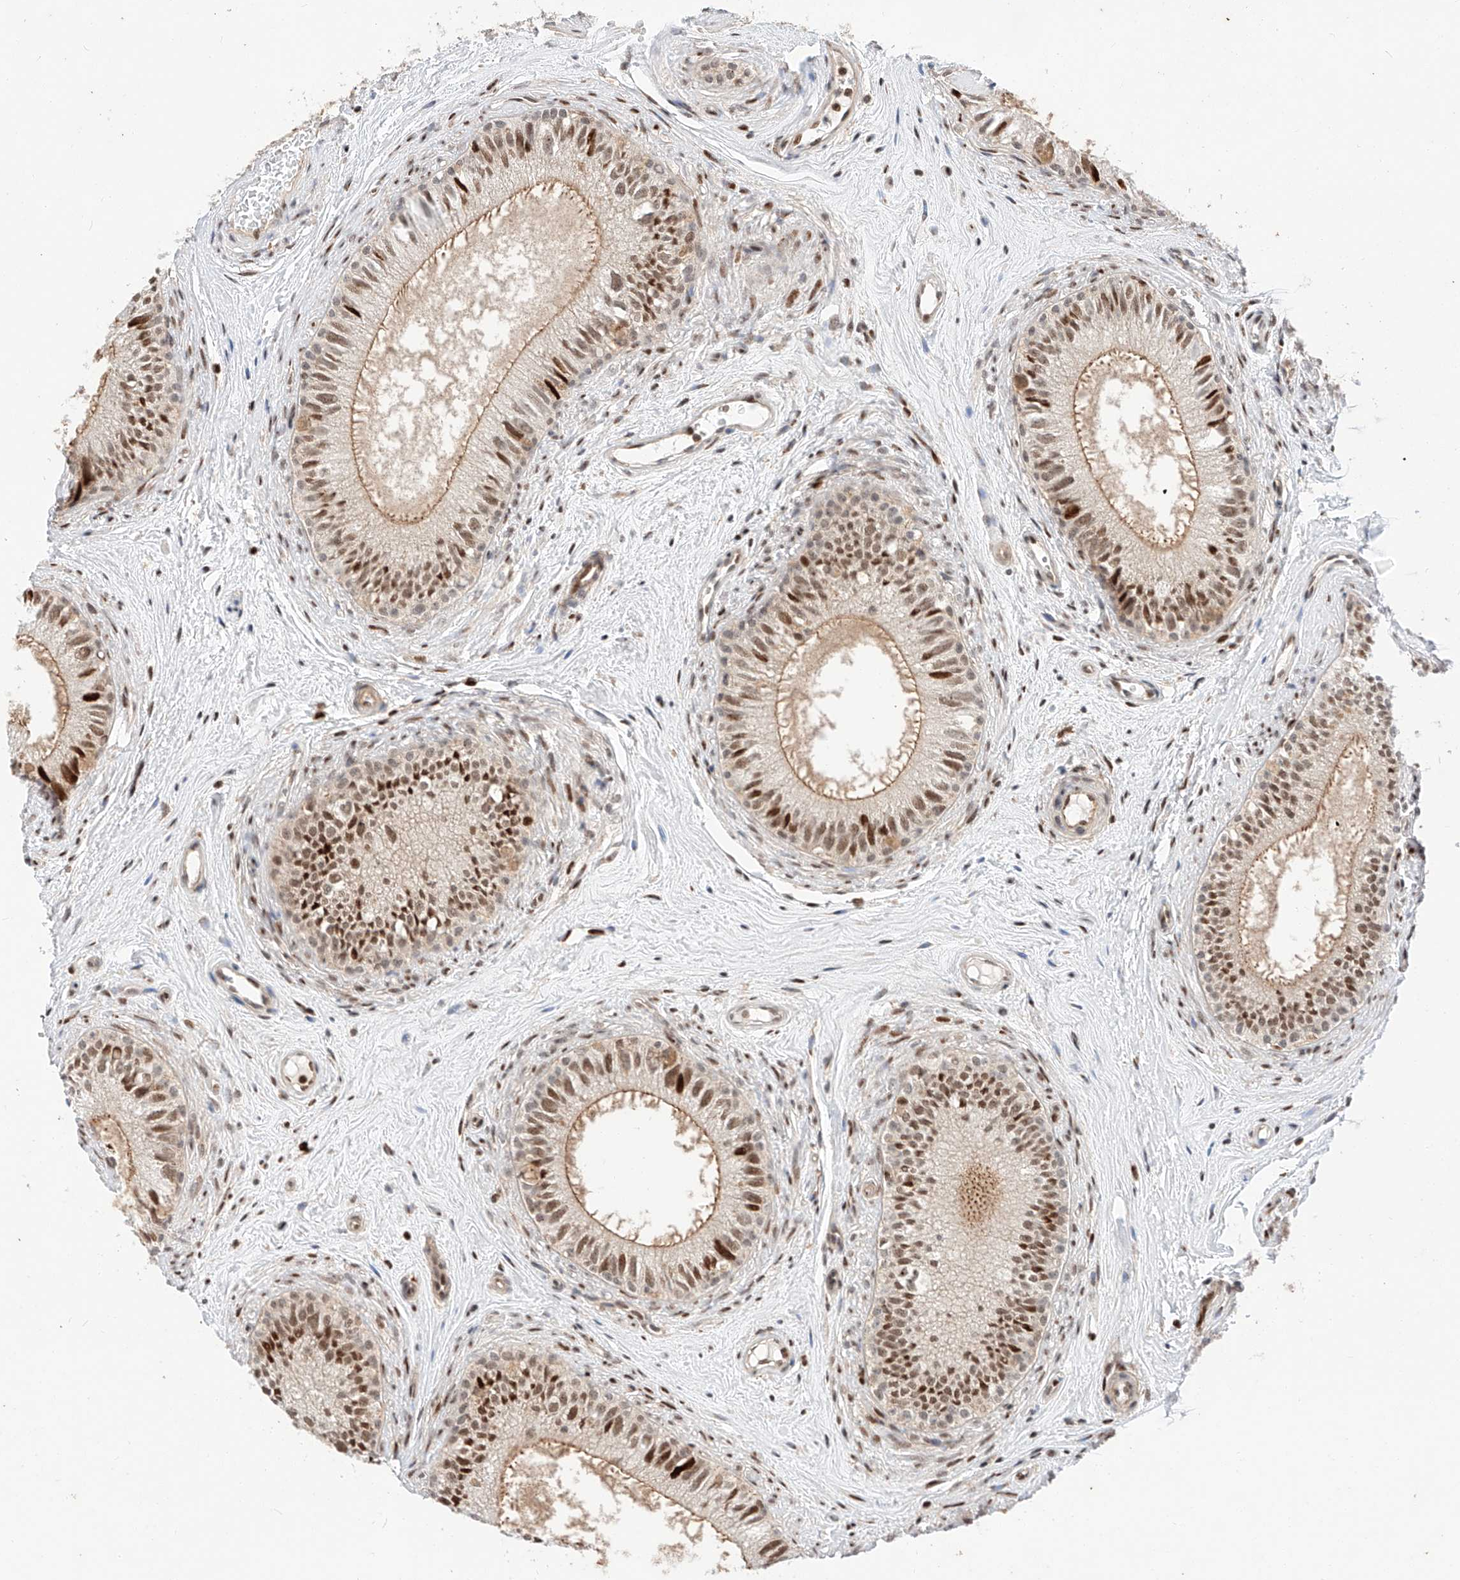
{"staining": {"intensity": "strong", "quantity": ">75%", "location": "cytoplasmic/membranous,nuclear"}, "tissue": "epididymis", "cell_type": "Glandular cells", "image_type": "normal", "snomed": [{"axis": "morphology", "description": "Normal tissue, NOS"}, {"axis": "topography", "description": "Epididymis"}], "caption": "Strong cytoplasmic/membranous,nuclear positivity is appreciated in about >75% of glandular cells in normal epididymis.", "gene": "HDAC9", "patient": {"sex": "male", "age": 71}}